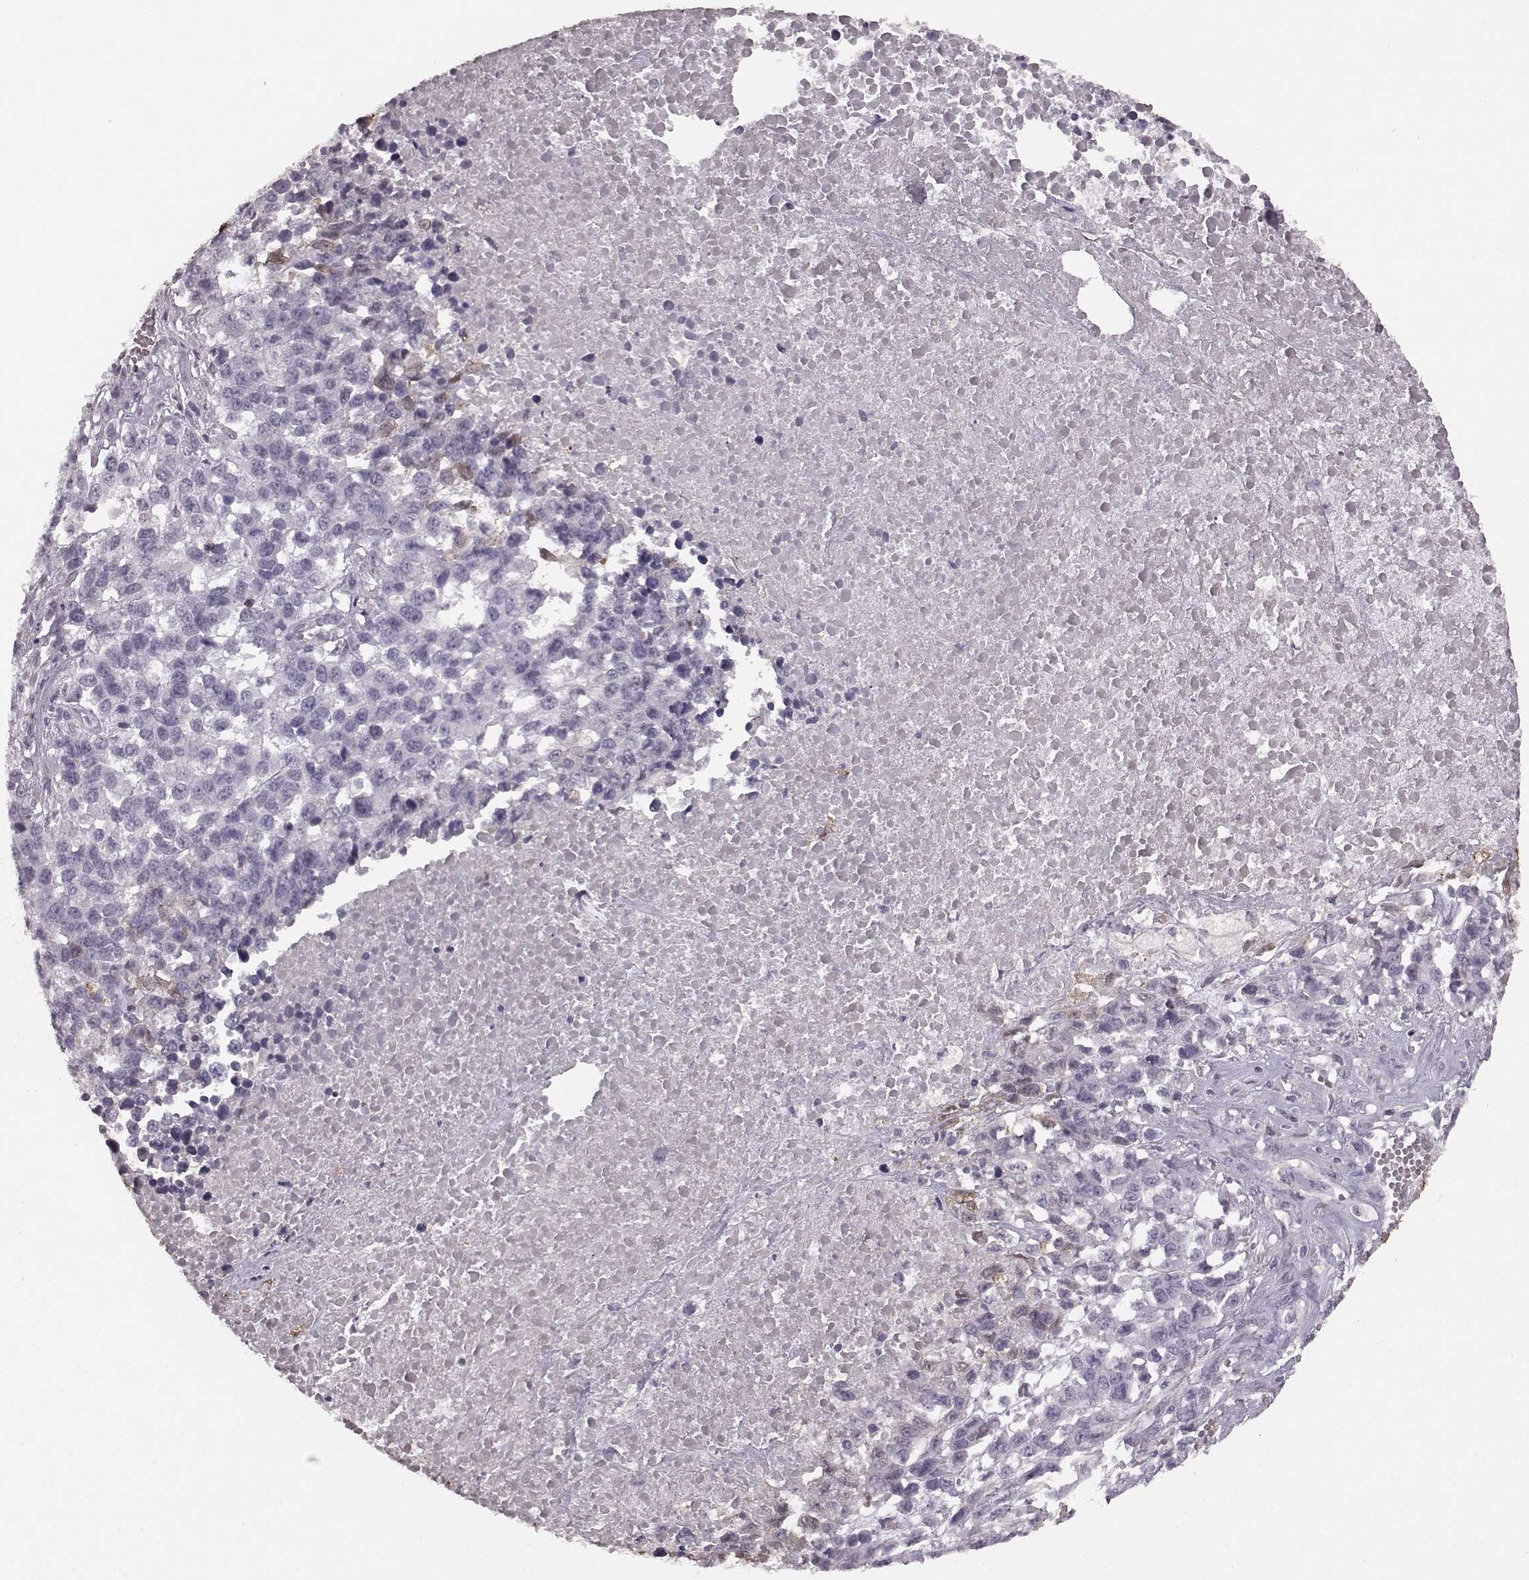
{"staining": {"intensity": "negative", "quantity": "none", "location": "none"}, "tissue": "melanoma", "cell_type": "Tumor cells", "image_type": "cancer", "snomed": [{"axis": "morphology", "description": "Malignant melanoma, Metastatic site"}, {"axis": "topography", "description": "Skin"}], "caption": "DAB immunohistochemical staining of human melanoma reveals no significant expression in tumor cells. (Brightfield microscopy of DAB (3,3'-diaminobenzidine) immunohistochemistry at high magnification).", "gene": "PDCD1", "patient": {"sex": "male", "age": 84}}